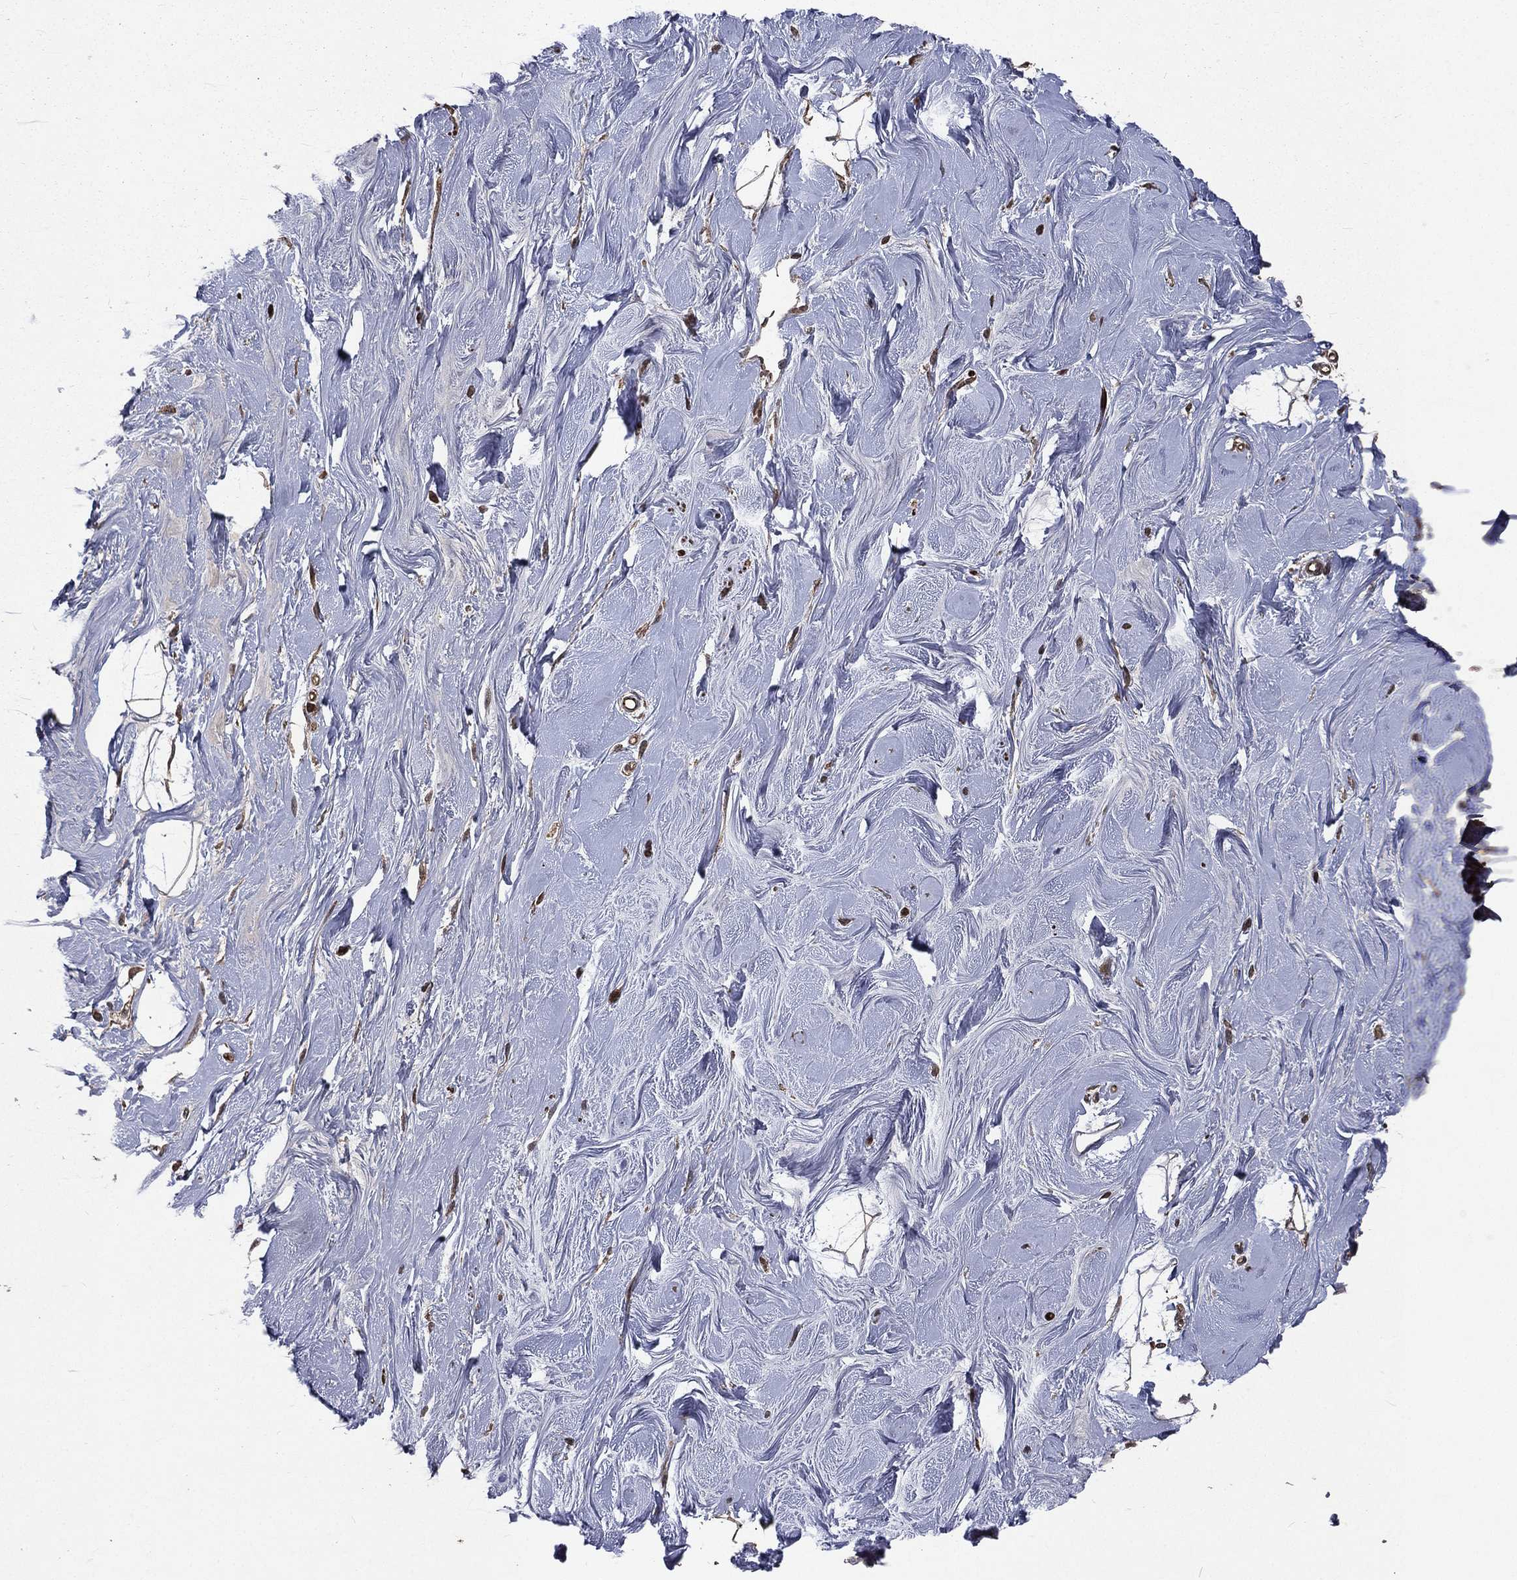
{"staining": {"intensity": "negative", "quantity": "none", "location": "none"}, "tissue": "adipose tissue", "cell_type": "Adipocytes", "image_type": "normal", "snomed": [{"axis": "morphology", "description": "Normal tissue, NOS"}, {"axis": "topography", "description": "Breast"}], "caption": "DAB immunohistochemical staining of benign human adipose tissue demonstrates no significant positivity in adipocytes.", "gene": "LENG8", "patient": {"sex": "female", "age": 49}}